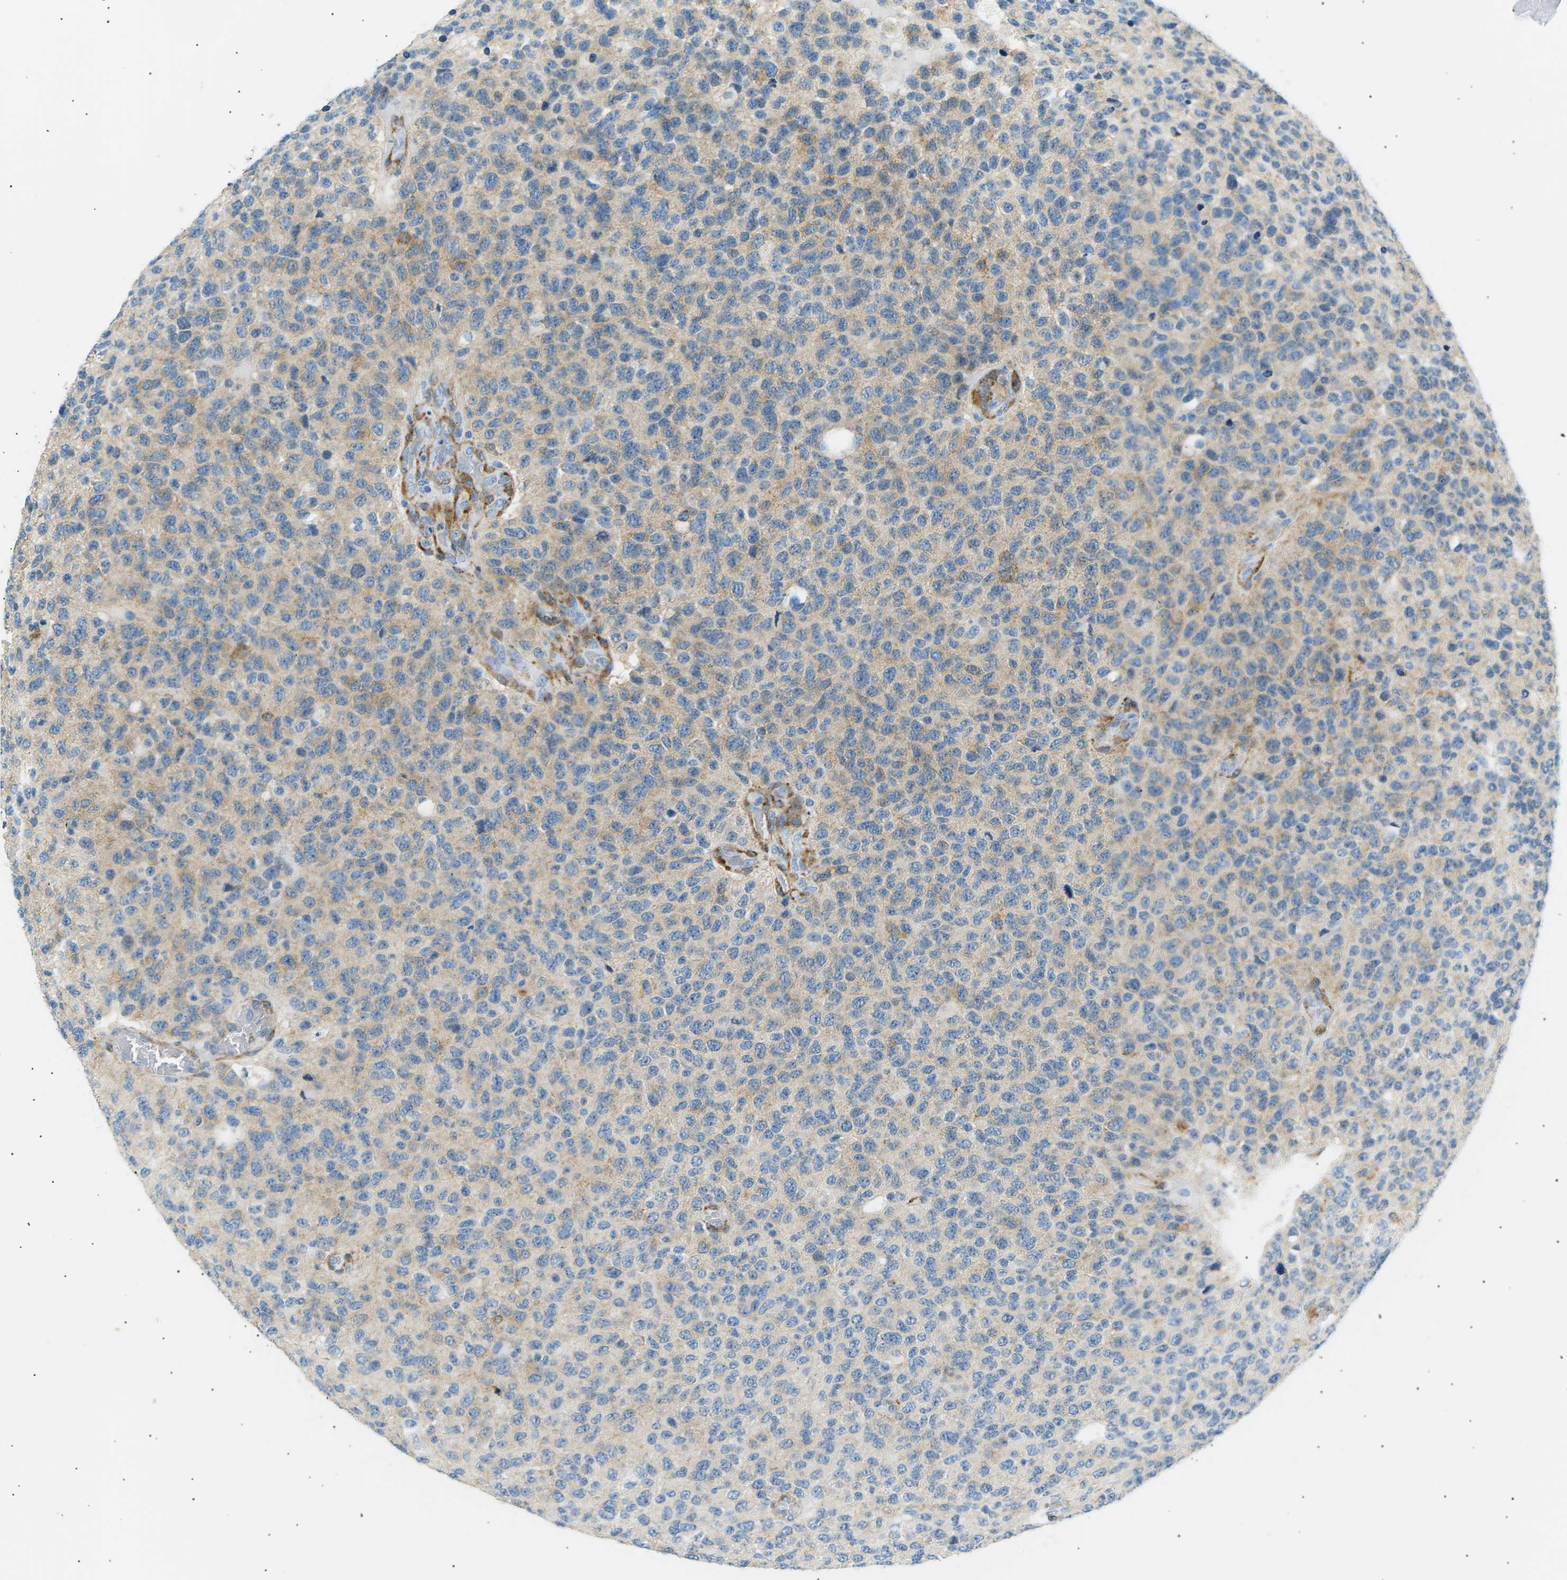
{"staining": {"intensity": "negative", "quantity": "none", "location": "none"}, "tissue": "glioma", "cell_type": "Tumor cells", "image_type": "cancer", "snomed": [{"axis": "morphology", "description": "Glioma, malignant, High grade"}, {"axis": "topography", "description": "pancreas cauda"}], "caption": "DAB (3,3'-diaminobenzidine) immunohistochemical staining of human glioma exhibits no significant staining in tumor cells.", "gene": "SEPTIN5", "patient": {"sex": "male", "age": 60}}